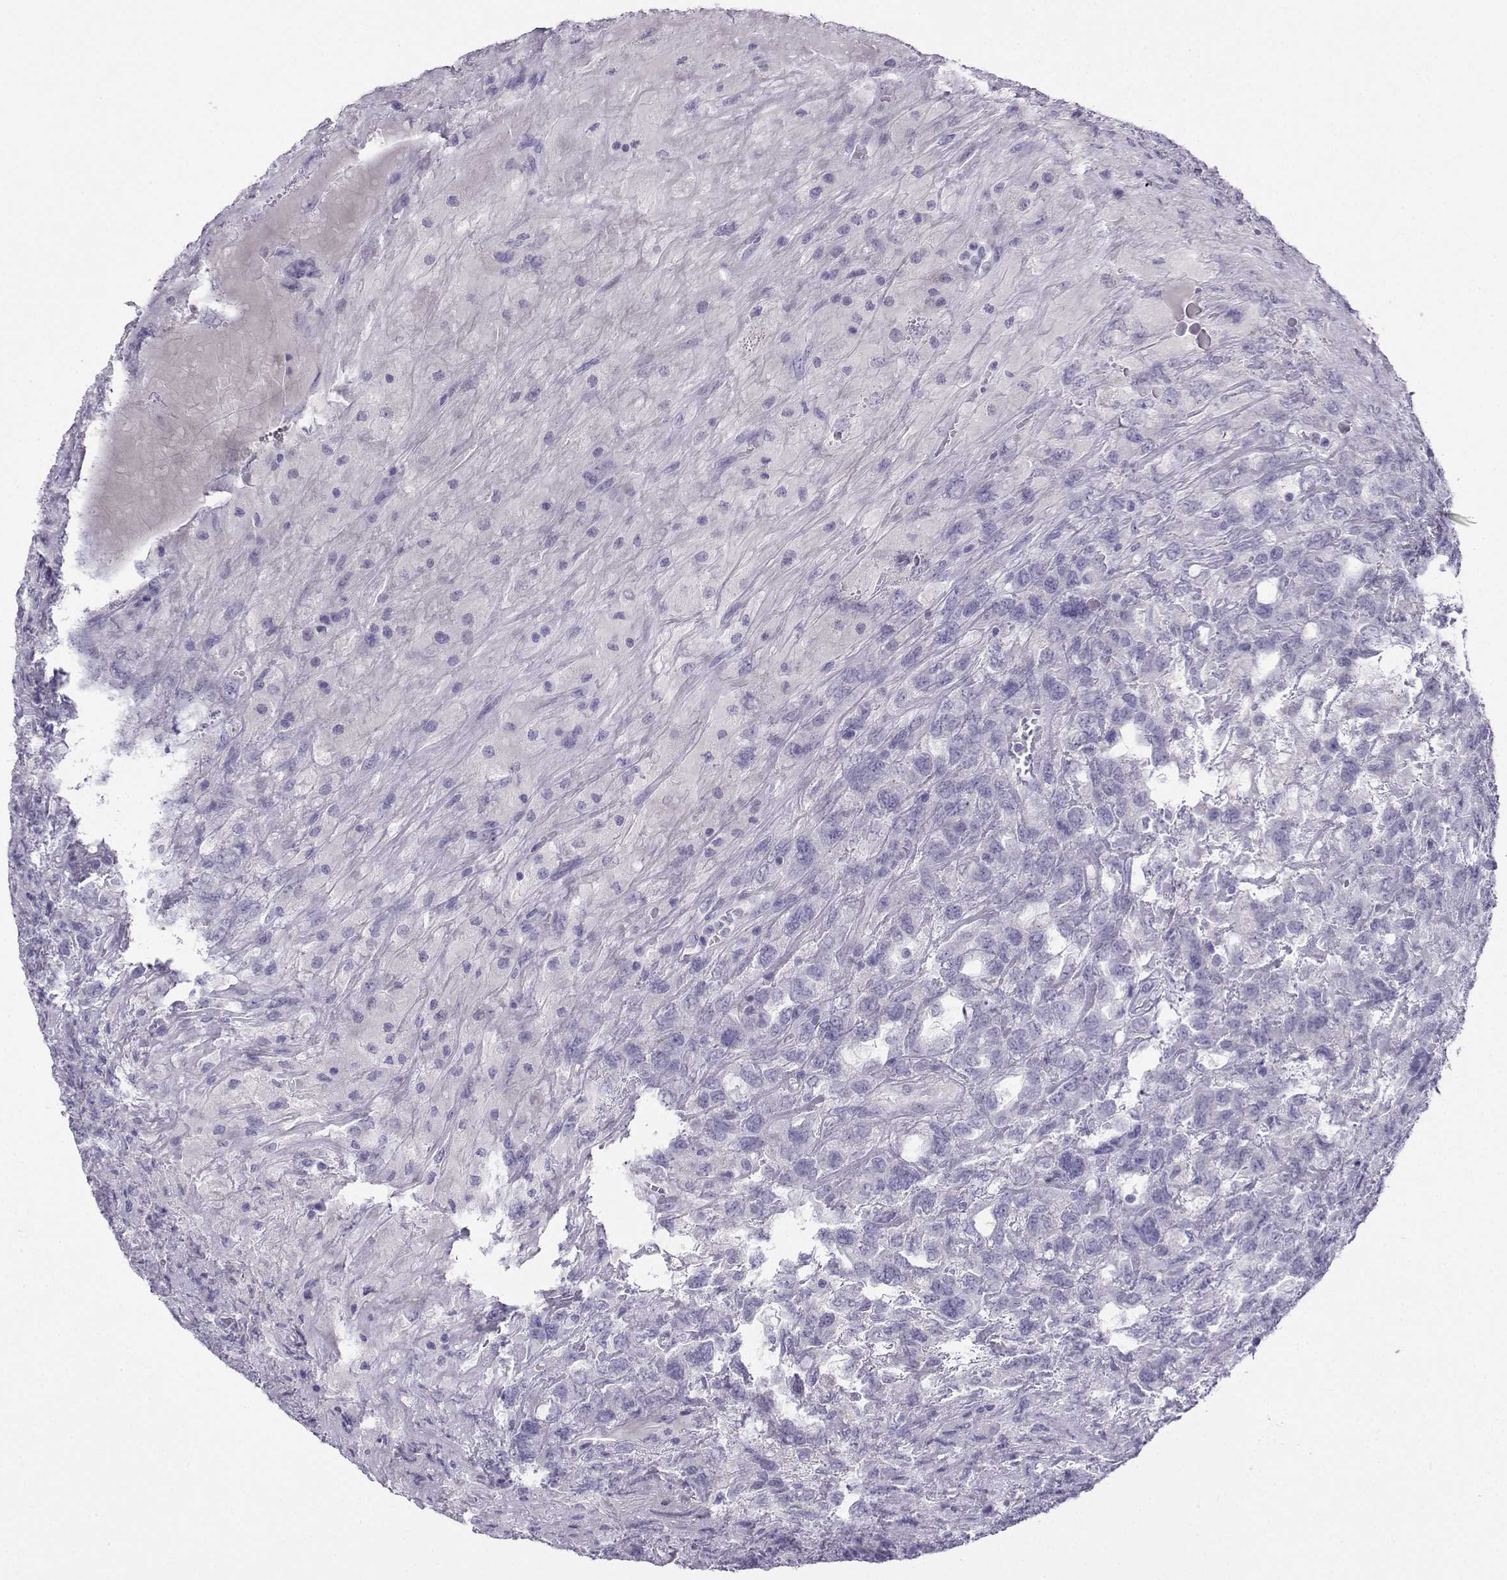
{"staining": {"intensity": "negative", "quantity": "none", "location": "none"}, "tissue": "testis cancer", "cell_type": "Tumor cells", "image_type": "cancer", "snomed": [{"axis": "morphology", "description": "Seminoma, NOS"}, {"axis": "topography", "description": "Testis"}], "caption": "This is an IHC micrograph of human seminoma (testis). There is no staining in tumor cells.", "gene": "FBXO24", "patient": {"sex": "male", "age": 52}}